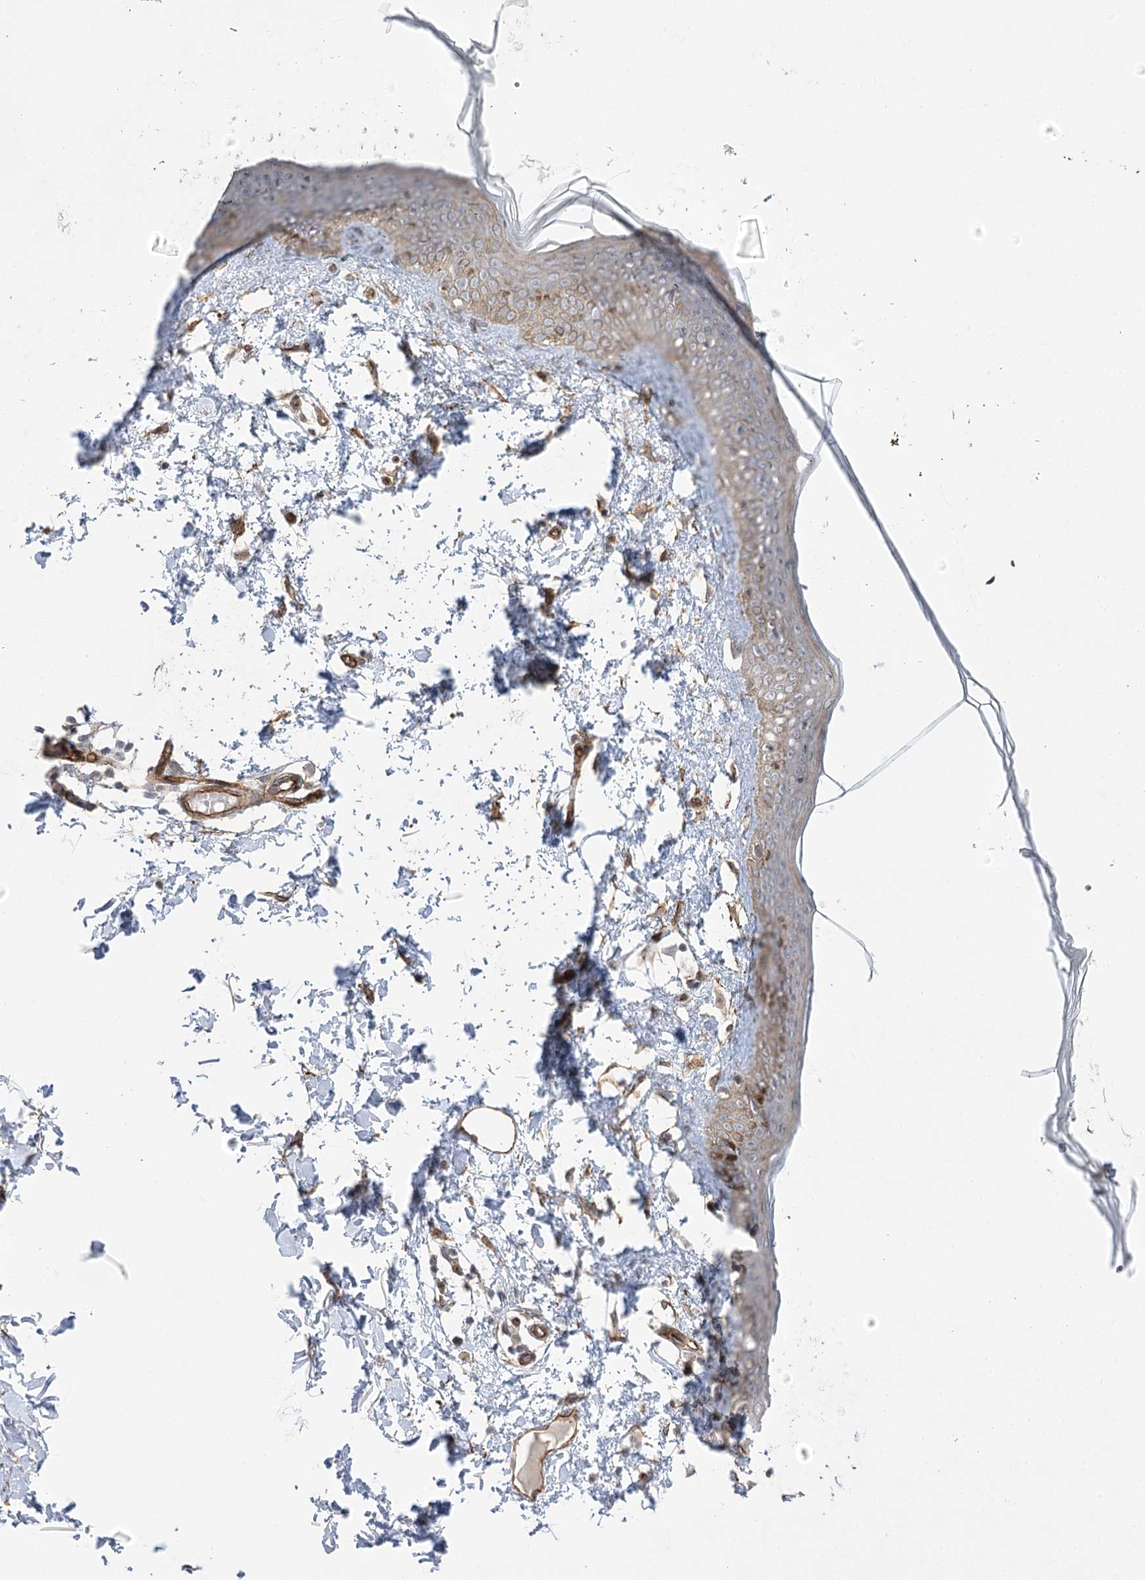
{"staining": {"intensity": "moderate", "quantity": ">75%", "location": "cytoplasmic/membranous"}, "tissue": "skin", "cell_type": "Fibroblasts", "image_type": "normal", "snomed": [{"axis": "morphology", "description": "Normal tissue, NOS"}, {"axis": "topography", "description": "Skin"}], "caption": "About >75% of fibroblasts in unremarkable skin display moderate cytoplasmic/membranous protein expression as visualized by brown immunohistochemical staining.", "gene": "AMTN", "patient": {"sex": "female", "age": 58}}